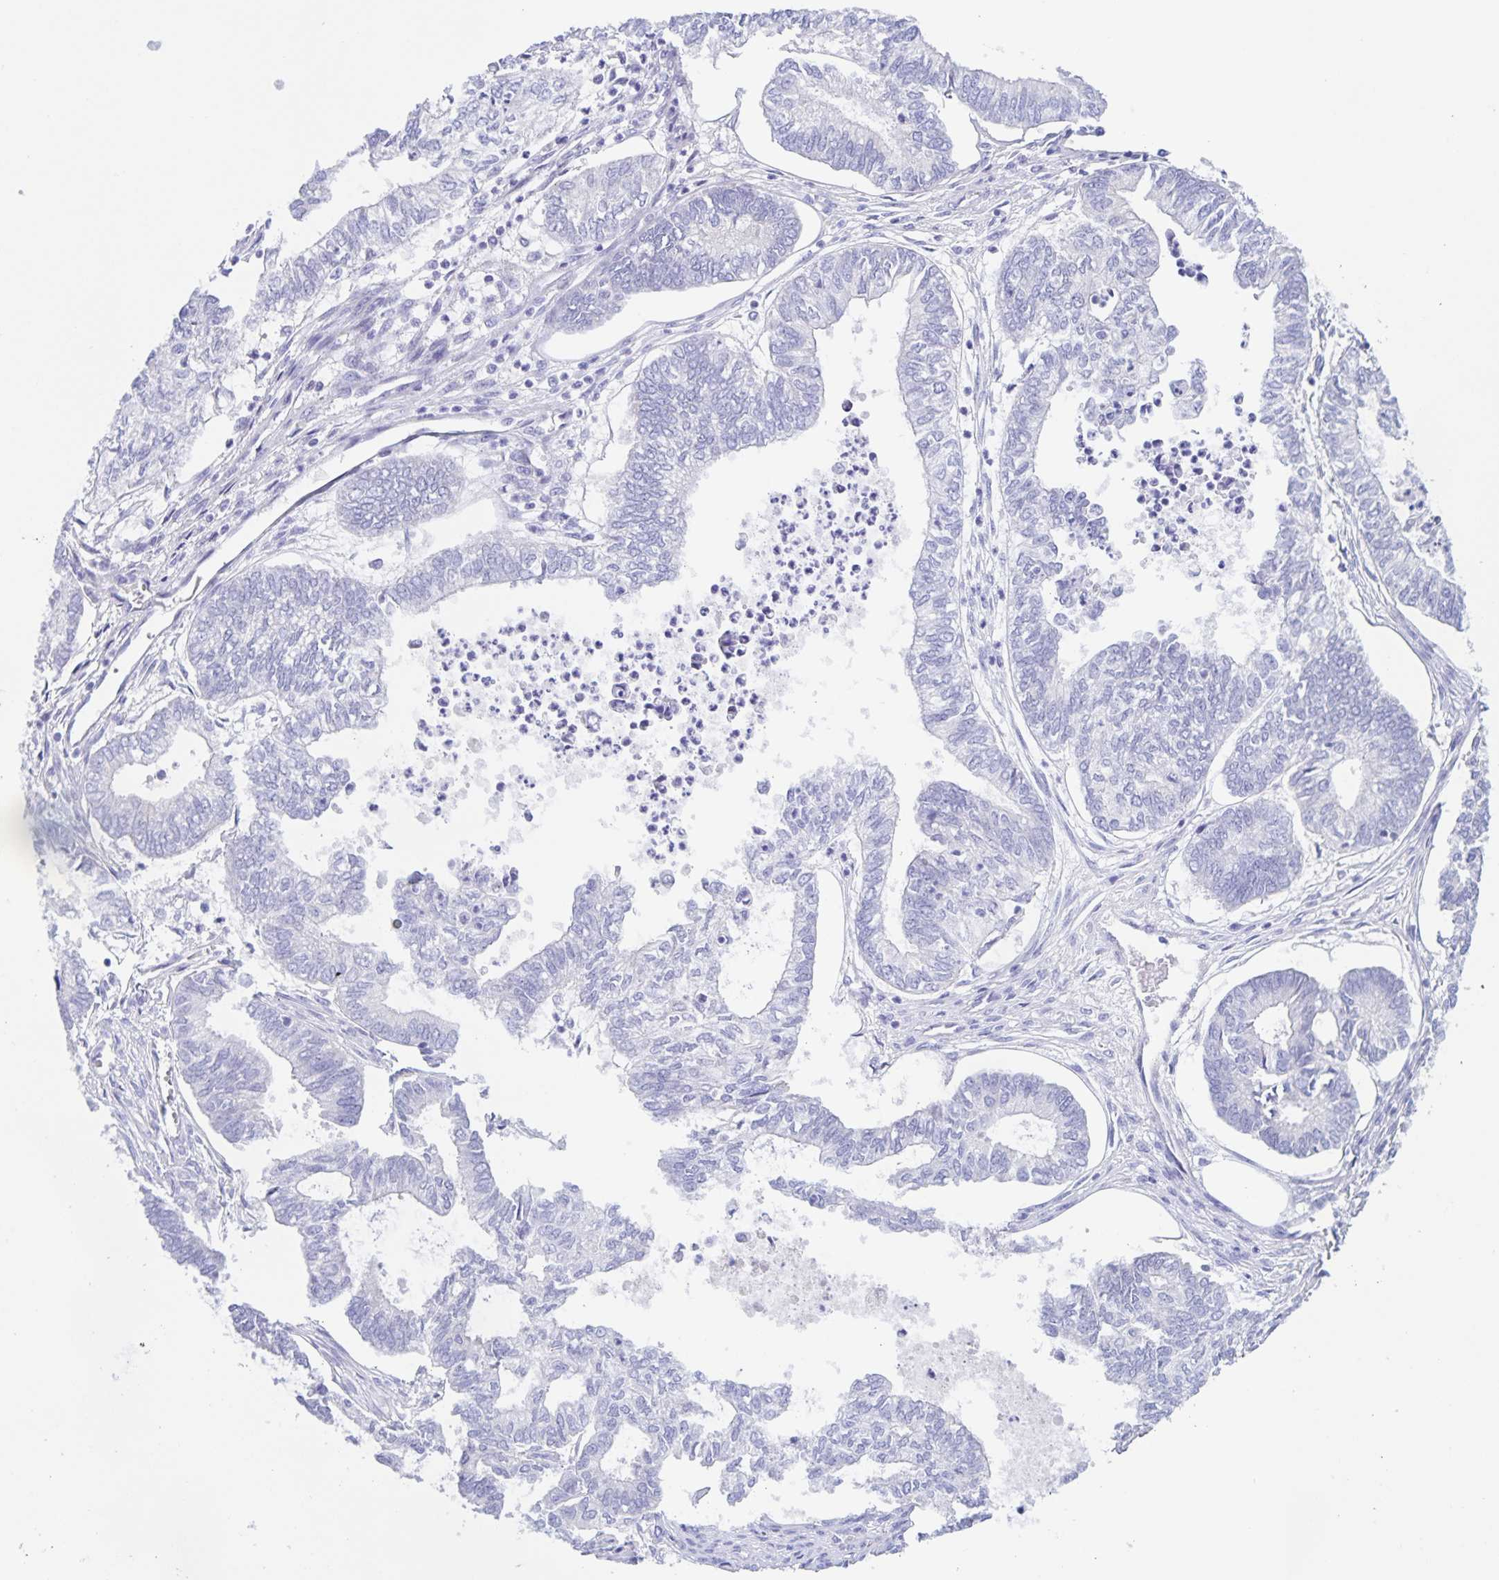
{"staining": {"intensity": "negative", "quantity": "none", "location": "none"}, "tissue": "ovarian cancer", "cell_type": "Tumor cells", "image_type": "cancer", "snomed": [{"axis": "morphology", "description": "Carcinoma, endometroid"}, {"axis": "topography", "description": "Ovary"}], "caption": "Tumor cells show no significant staining in ovarian cancer.", "gene": "CATSPER4", "patient": {"sex": "female", "age": 64}}